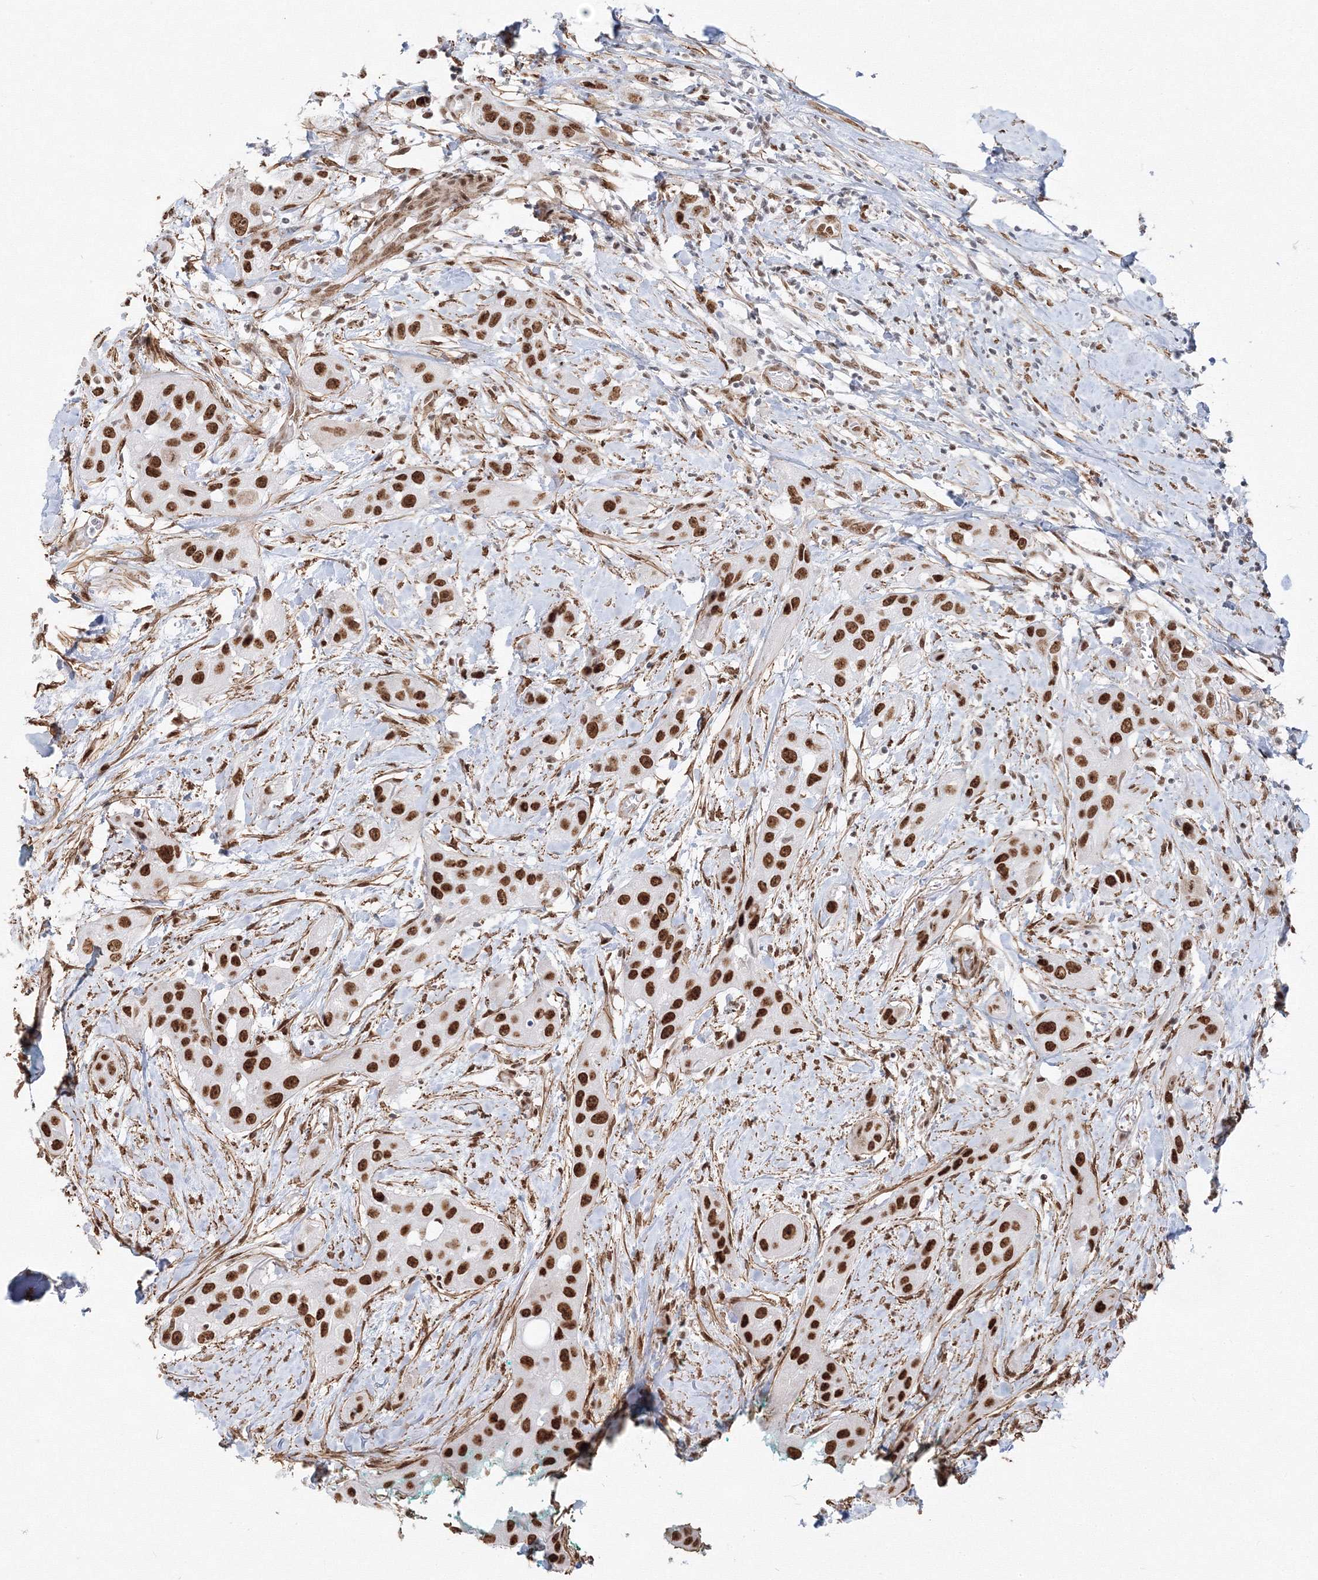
{"staining": {"intensity": "strong", "quantity": ">75%", "location": "nuclear"}, "tissue": "head and neck cancer", "cell_type": "Tumor cells", "image_type": "cancer", "snomed": [{"axis": "morphology", "description": "Normal tissue, NOS"}, {"axis": "morphology", "description": "Squamous cell carcinoma, NOS"}, {"axis": "topography", "description": "Skeletal muscle"}, {"axis": "topography", "description": "Head-Neck"}], "caption": "Immunohistochemical staining of head and neck cancer (squamous cell carcinoma) demonstrates high levels of strong nuclear staining in approximately >75% of tumor cells. The staining is performed using DAB (3,3'-diaminobenzidine) brown chromogen to label protein expression. The nuclei are counter-stained blue using hematoxylin.", "gene": "ZNF638", "patient": {"sex": "male", "age": 51}}